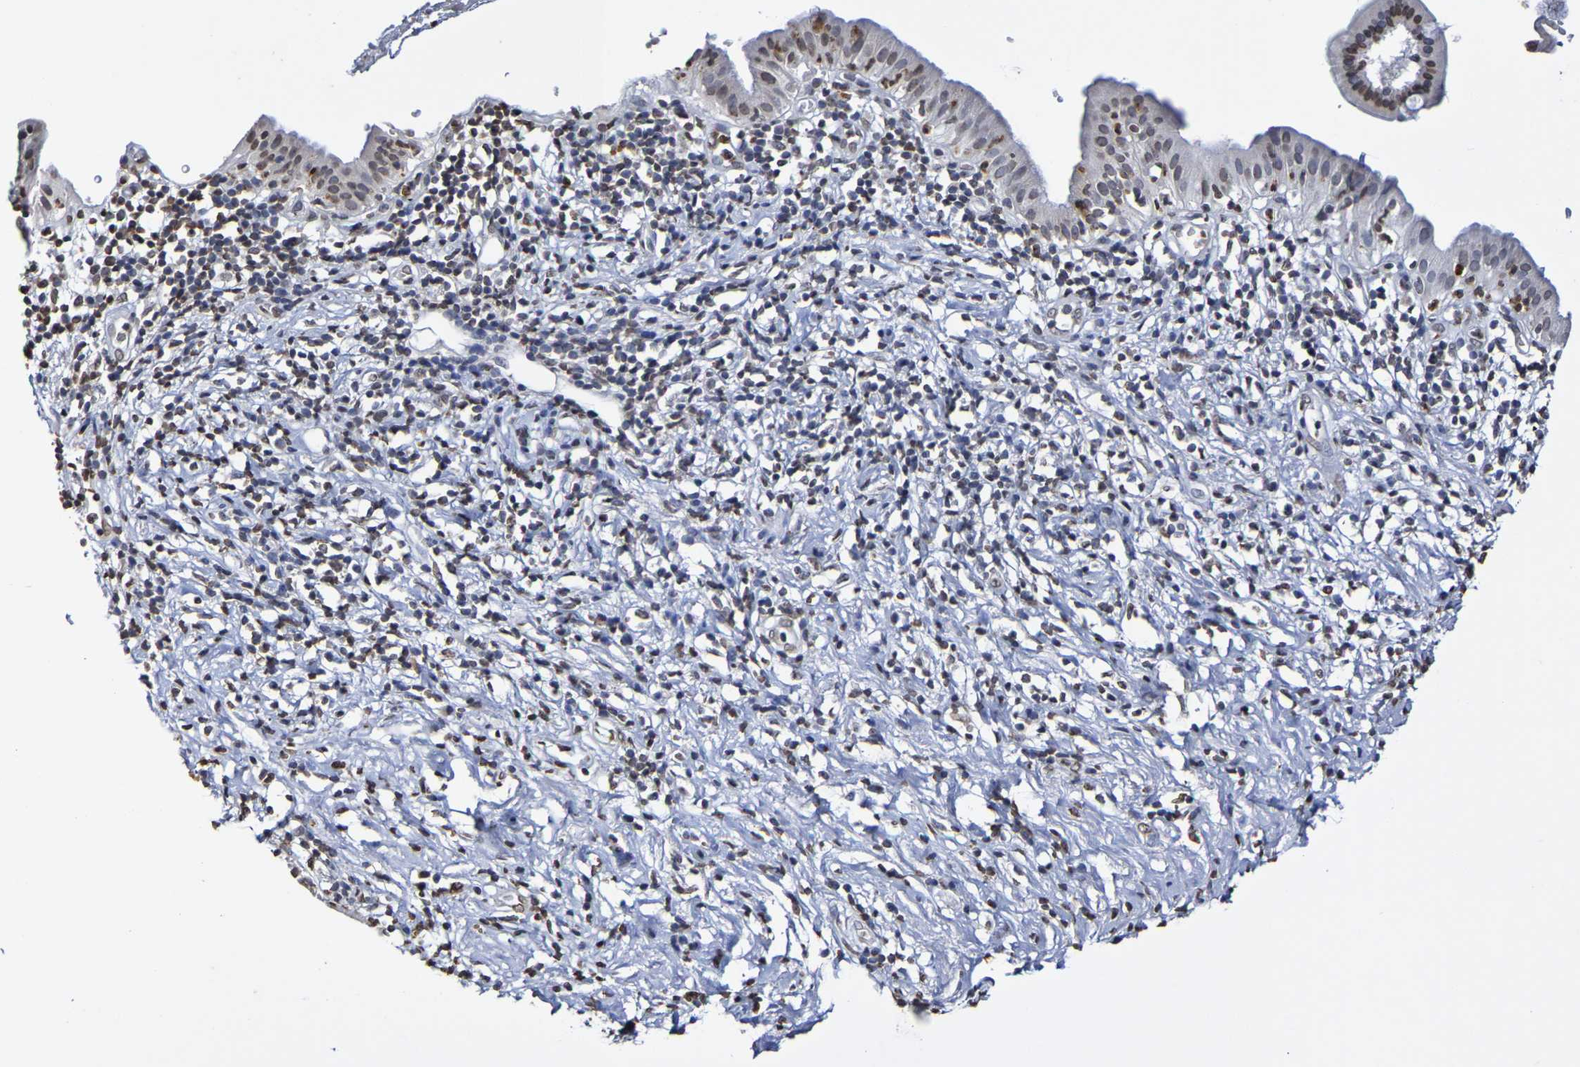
{"staining": {"intensity": "weak", "quantity": ">75%", "location": "nuclear"}, "tissue": "pancreatic cancer", "cell_type": "Tumor cells", "image_type": "cancer", "snomed": [{"axis": "morphology", "description": "Adenocarcinoma, NOS"}, {"axis": "morphology", "description": "Adenocarcinoma, metastatic, NOS"}, {"axis": "topography", "description": "Lymph node"}, {"axis": "topography", "description": "Pancreas"}, {"axis": "topography", "description": "Duodenum"}], "caption": "DAB (3,3'-diaminobenzidine) immunohistochemical staining of metastatic adenocarcinoma (pancreatic) displays weak nuclear protein staining in about >75% of tumor cells.", "gene": "ATF4", "patient": {"sex": "female", "age": 64}}